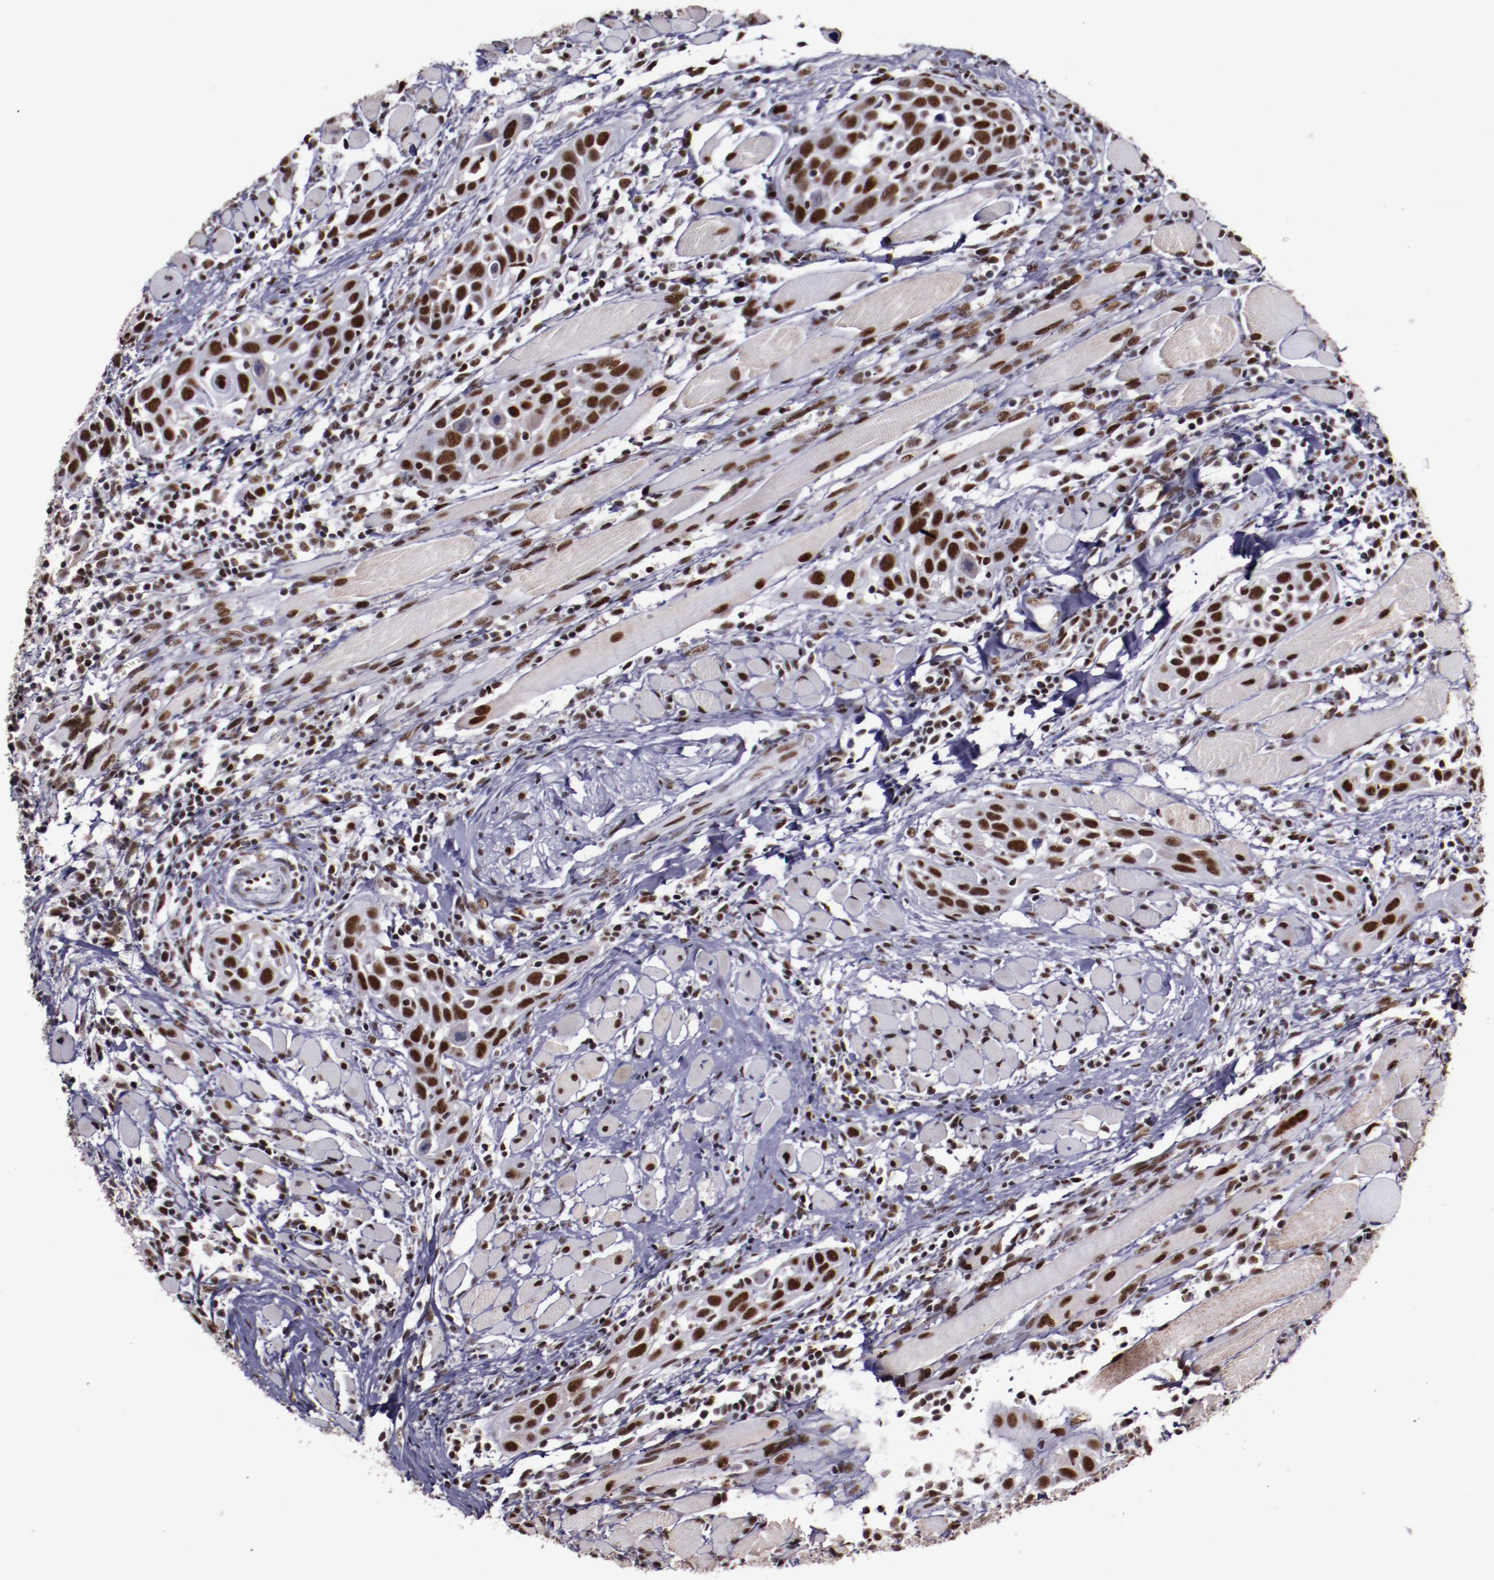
{"staining": {"intensity": "strong", "quantity": ">75%", "location": "nuclear"}, "tissue": "head and neck cancer", "cell_type": "Tumor cells", "image_type": "cancer", "snomed": [{"axis": "morphology", "description": "Squamous cell carcinoma, NOS"}, {"axis": "topography", "description": "Oral tissue"}, {"axis": "topography", "description": "Head-Neck"}], "caption": "Tumor cells exhibit strong nuclear staining in approximately >75% of cells in head and neck cancer (squamous cell carcinoma).", "gene": "PPP4R3A", "patient": {"sex": "female", "age": 50}}